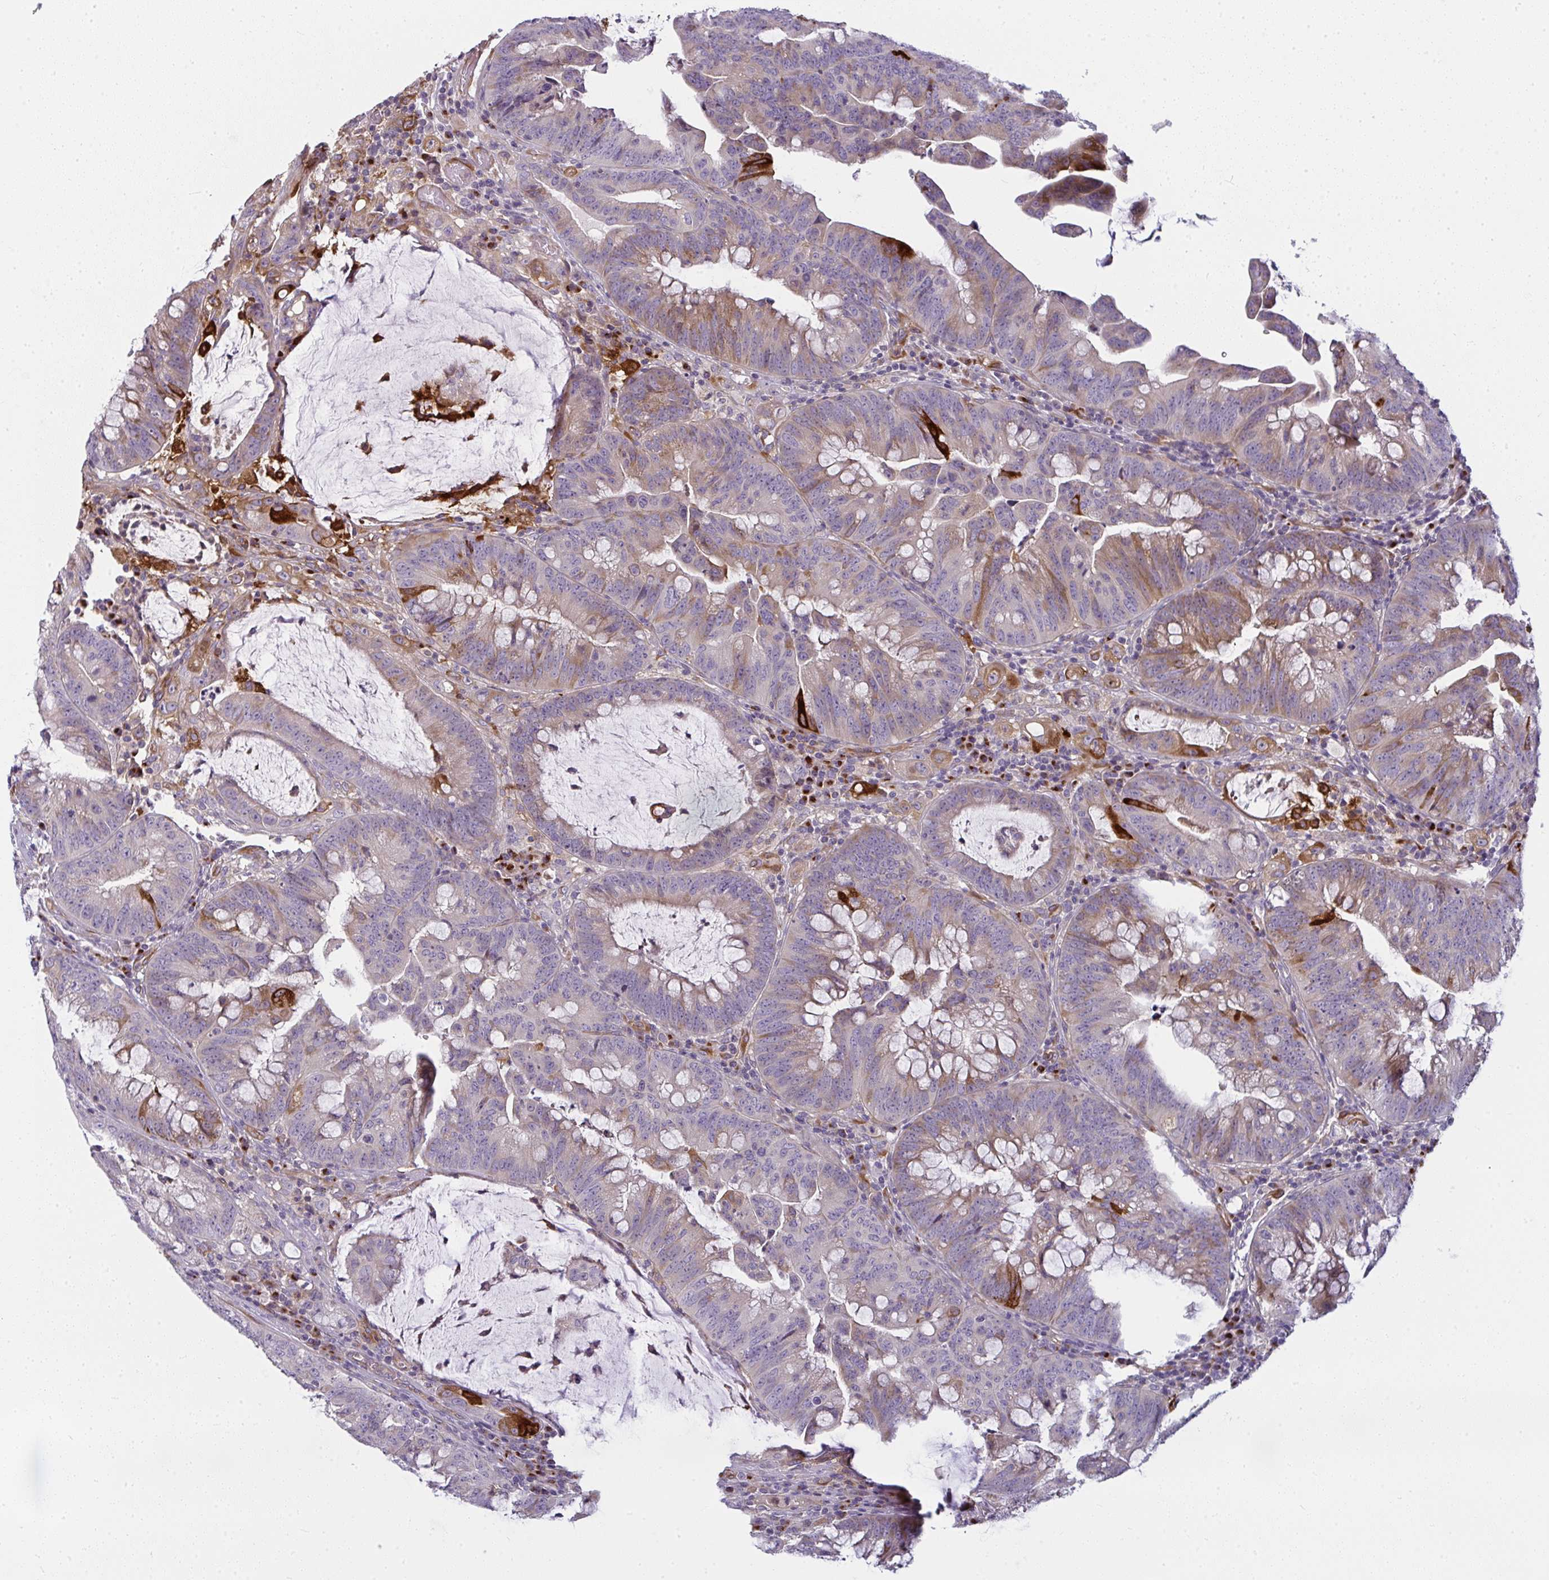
{"staining": {"intensity": "moderate", "quantity": "<25%", "location": "cytoplasmic/membranous"}, "tissue": "colorectal cancer", "cell_type": "Tumor cells", "image_type": "cancer", "snomed": [{"axis": "morphology", "description": "Adenocarcinoma, NOS"}, {"axis": "topography", "description": "Colon"}], "caption": "This is a photomicrograph of immunohistochemistry (IHC) staining of adenocarcinoma (colorectal), which shows moderate expression in the cytoplasmic/membranous of tumor cells.", "gene": "IFIT3", "patient": {"sex": "male", "age": 62}}